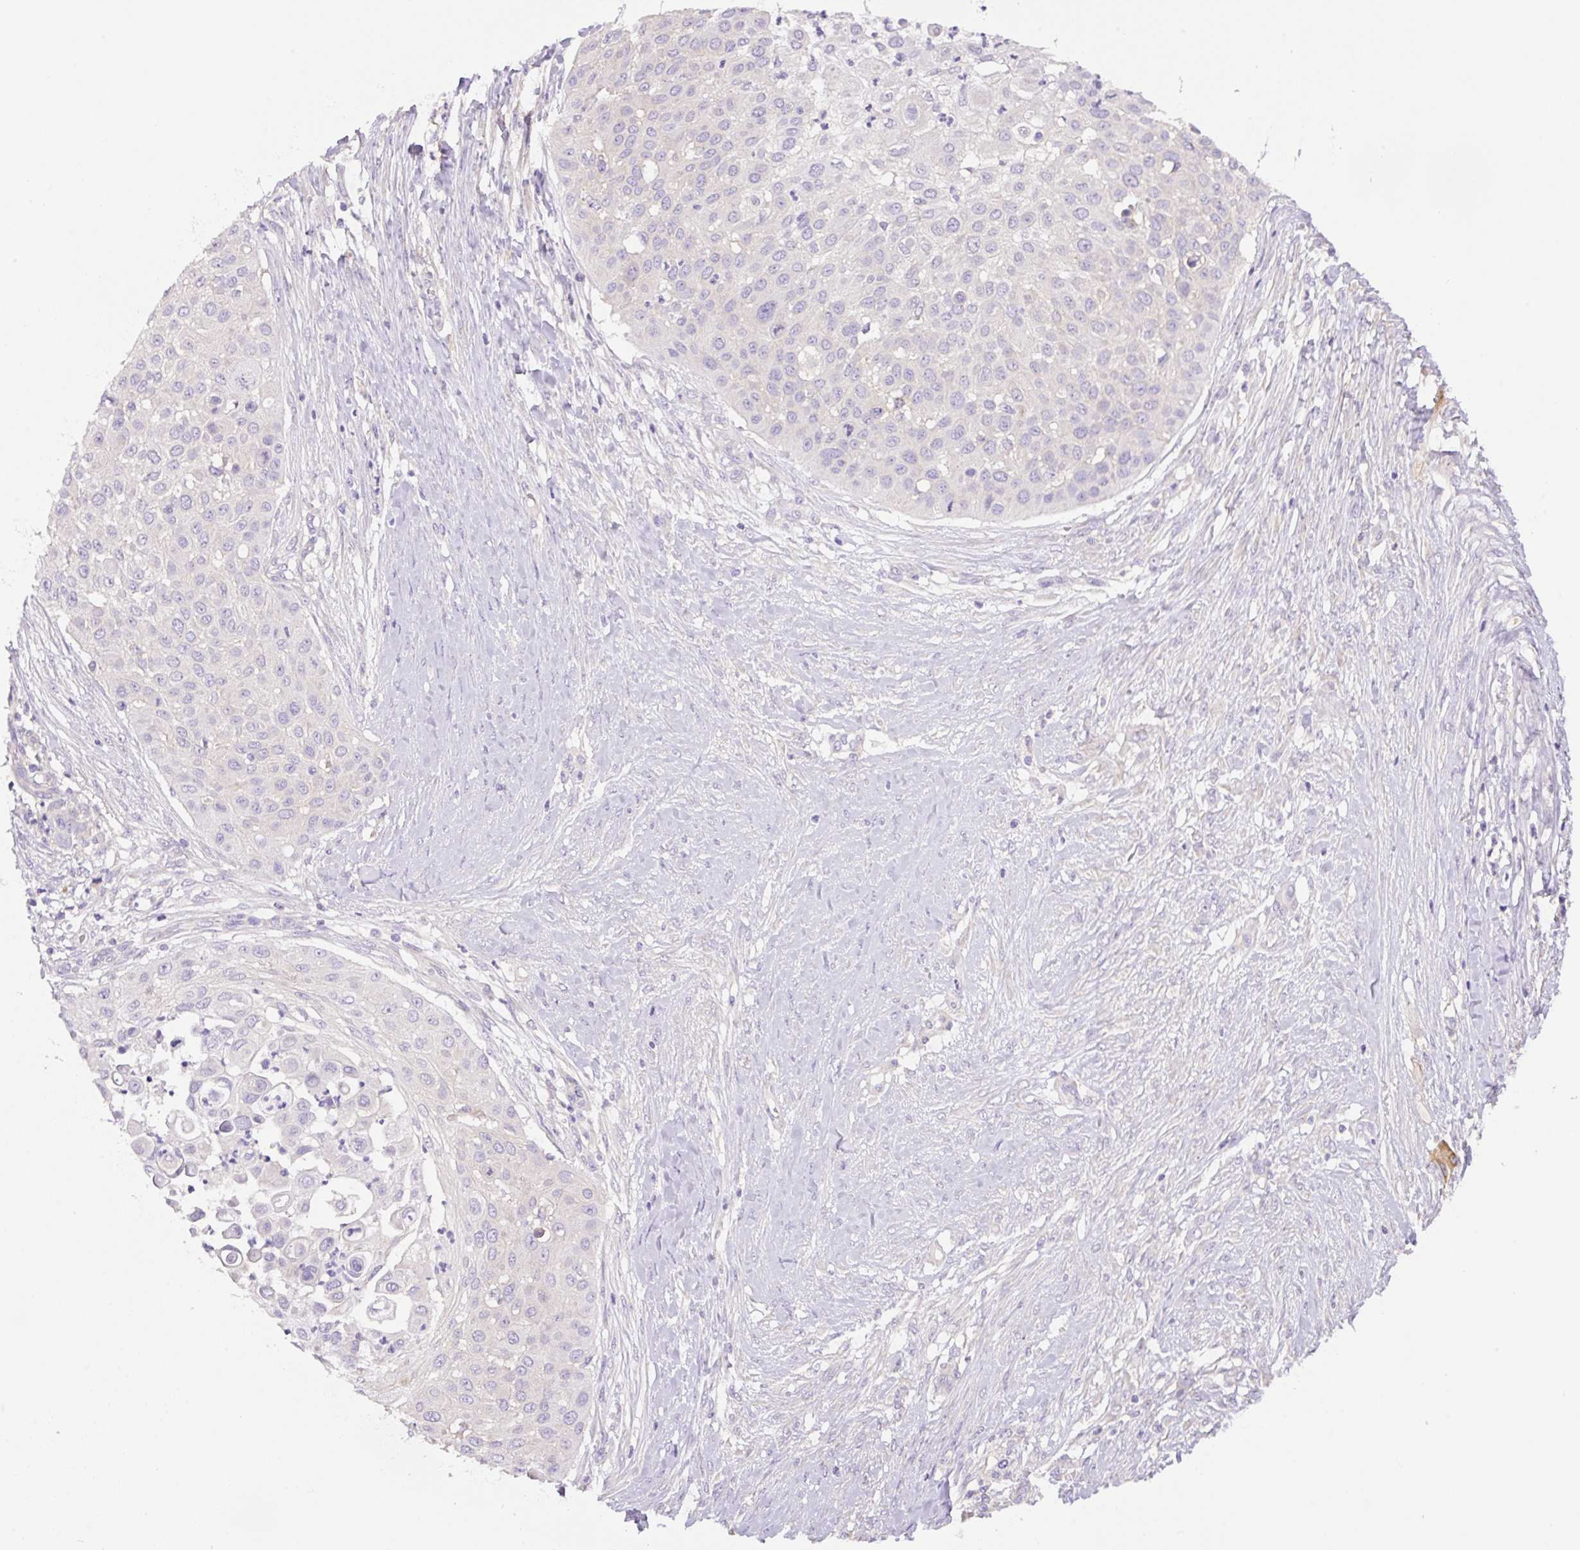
{"staining": {"intensity": "negative", "quantity": "none", "location": "none"}, "tissue": "skin cancer", "cell_type": "Tumor cells", "image_type": "cancer", "snomed": [{"axis": "morphology", "description": "Squamous cell carcinoma, NOS"}, {"axis": "topography", "description": "Skin"}], "caption": "Image shows no significant protein expression in tumor cells of skin cancer (squamous cell carcinoma).", "gene": "CAMK2B", "patient": {"sex": "female", "age": 87}}